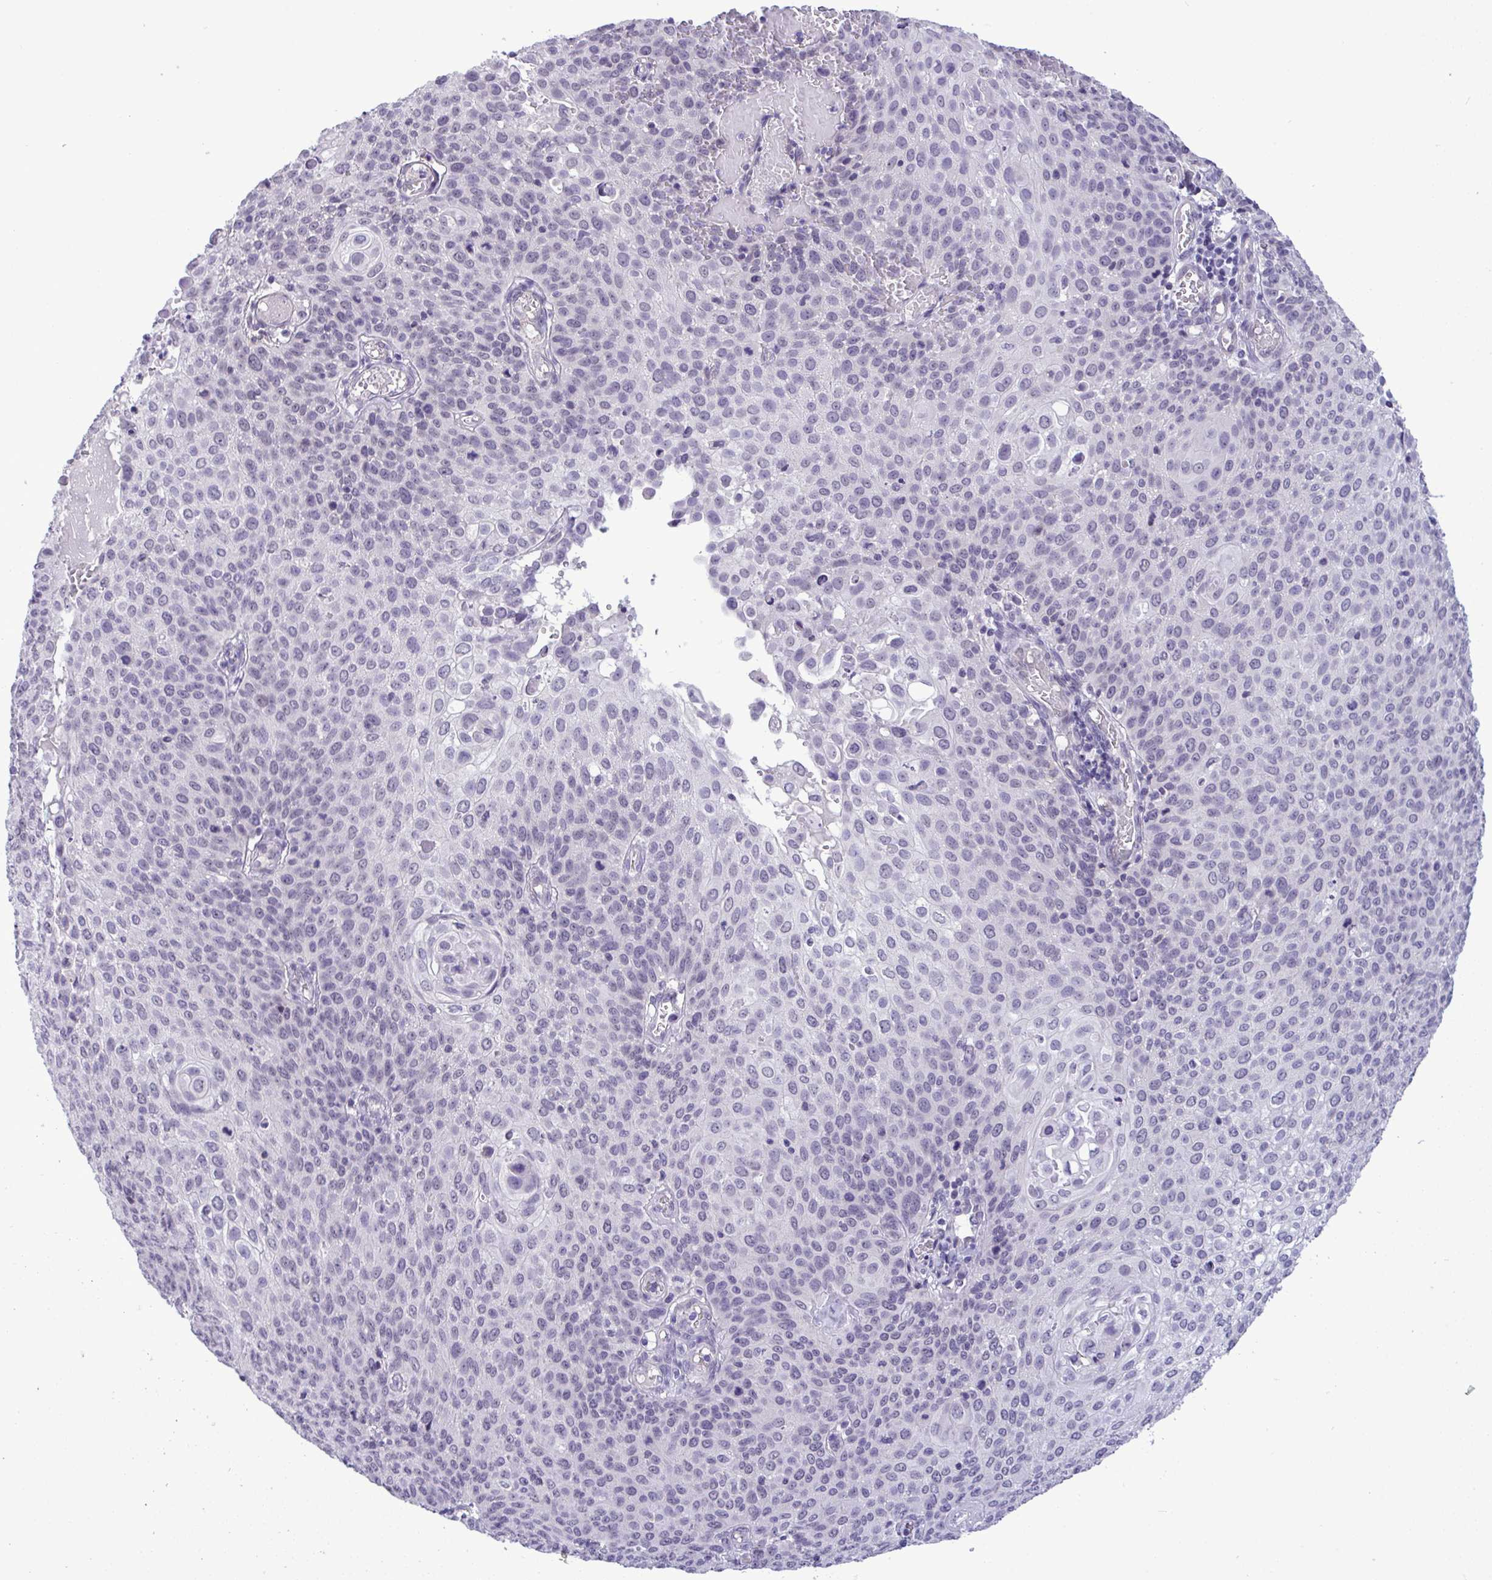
{"staining": {"intensity": "negative", "quantity": "none", "location": "none"}, "tissue": "cervical cancer", "cell_type": "Tumor cells", "image_type": "cancer", "snomed": [{"axis": "morphology", "description": "Squamous cell carcinoma, NOS"}, {"axis": "topography", "description": "Cervix"}], "caption": "The micrograph displays no significant staining in tumor cells of squamous cell carcinoma (cervical).", "gene": "YBX2", "patient": {"sex": "female", "age": 65}}